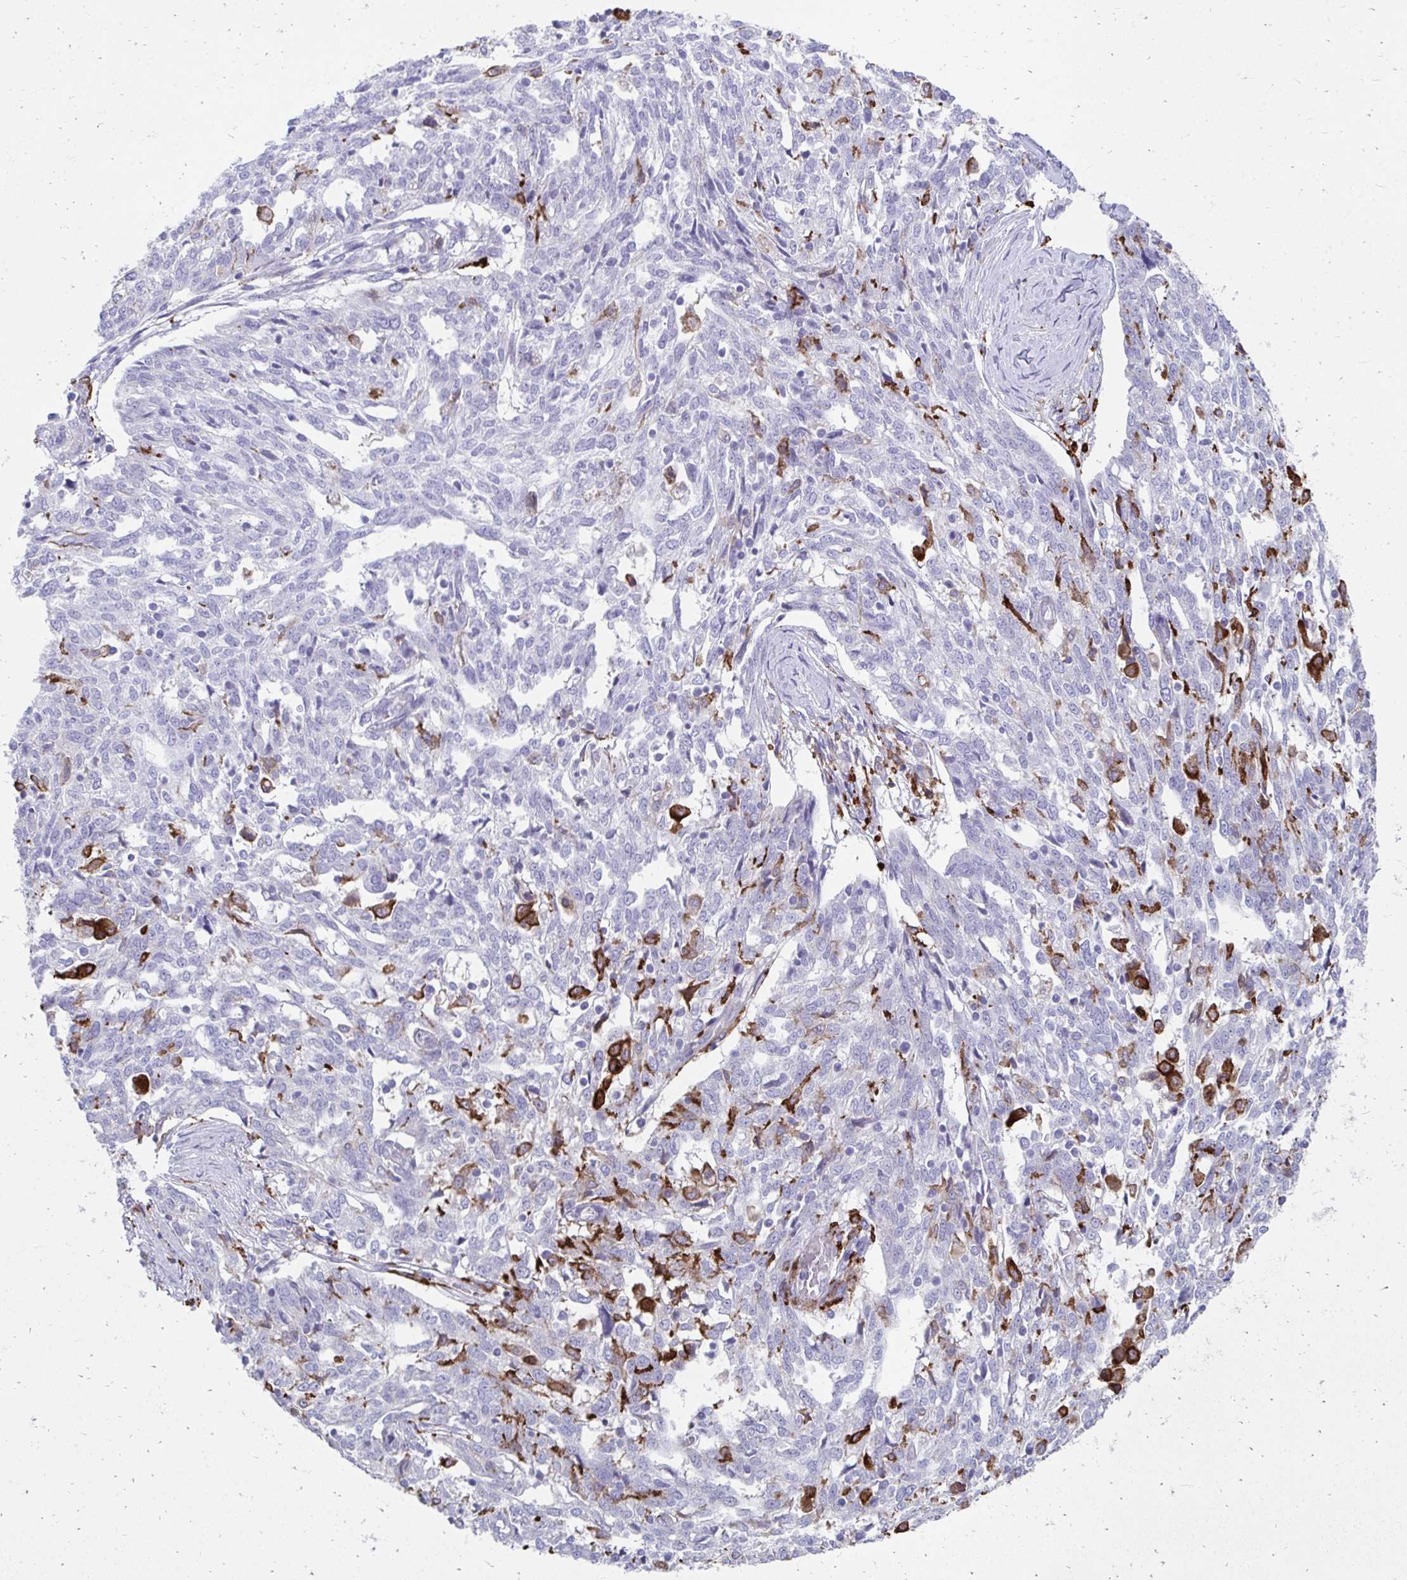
{"staining": {"intensity": "negative", "quantity": "none", "location": "none"}, "tissue": "ovarian cancer", "cell_type": "Tumor cells", "image_type": "cancer", "snomed": [{"axis": "morphology", "description": "Cystadenocarcinoma, serous, NOS"}, {"axis": "topography", "description": "Ovary"}], "caption": "There is no significant expression in tumor cells of ovarian cancer.", "gene": "CD163", "patient": {"sex": "female", "age": 67}}